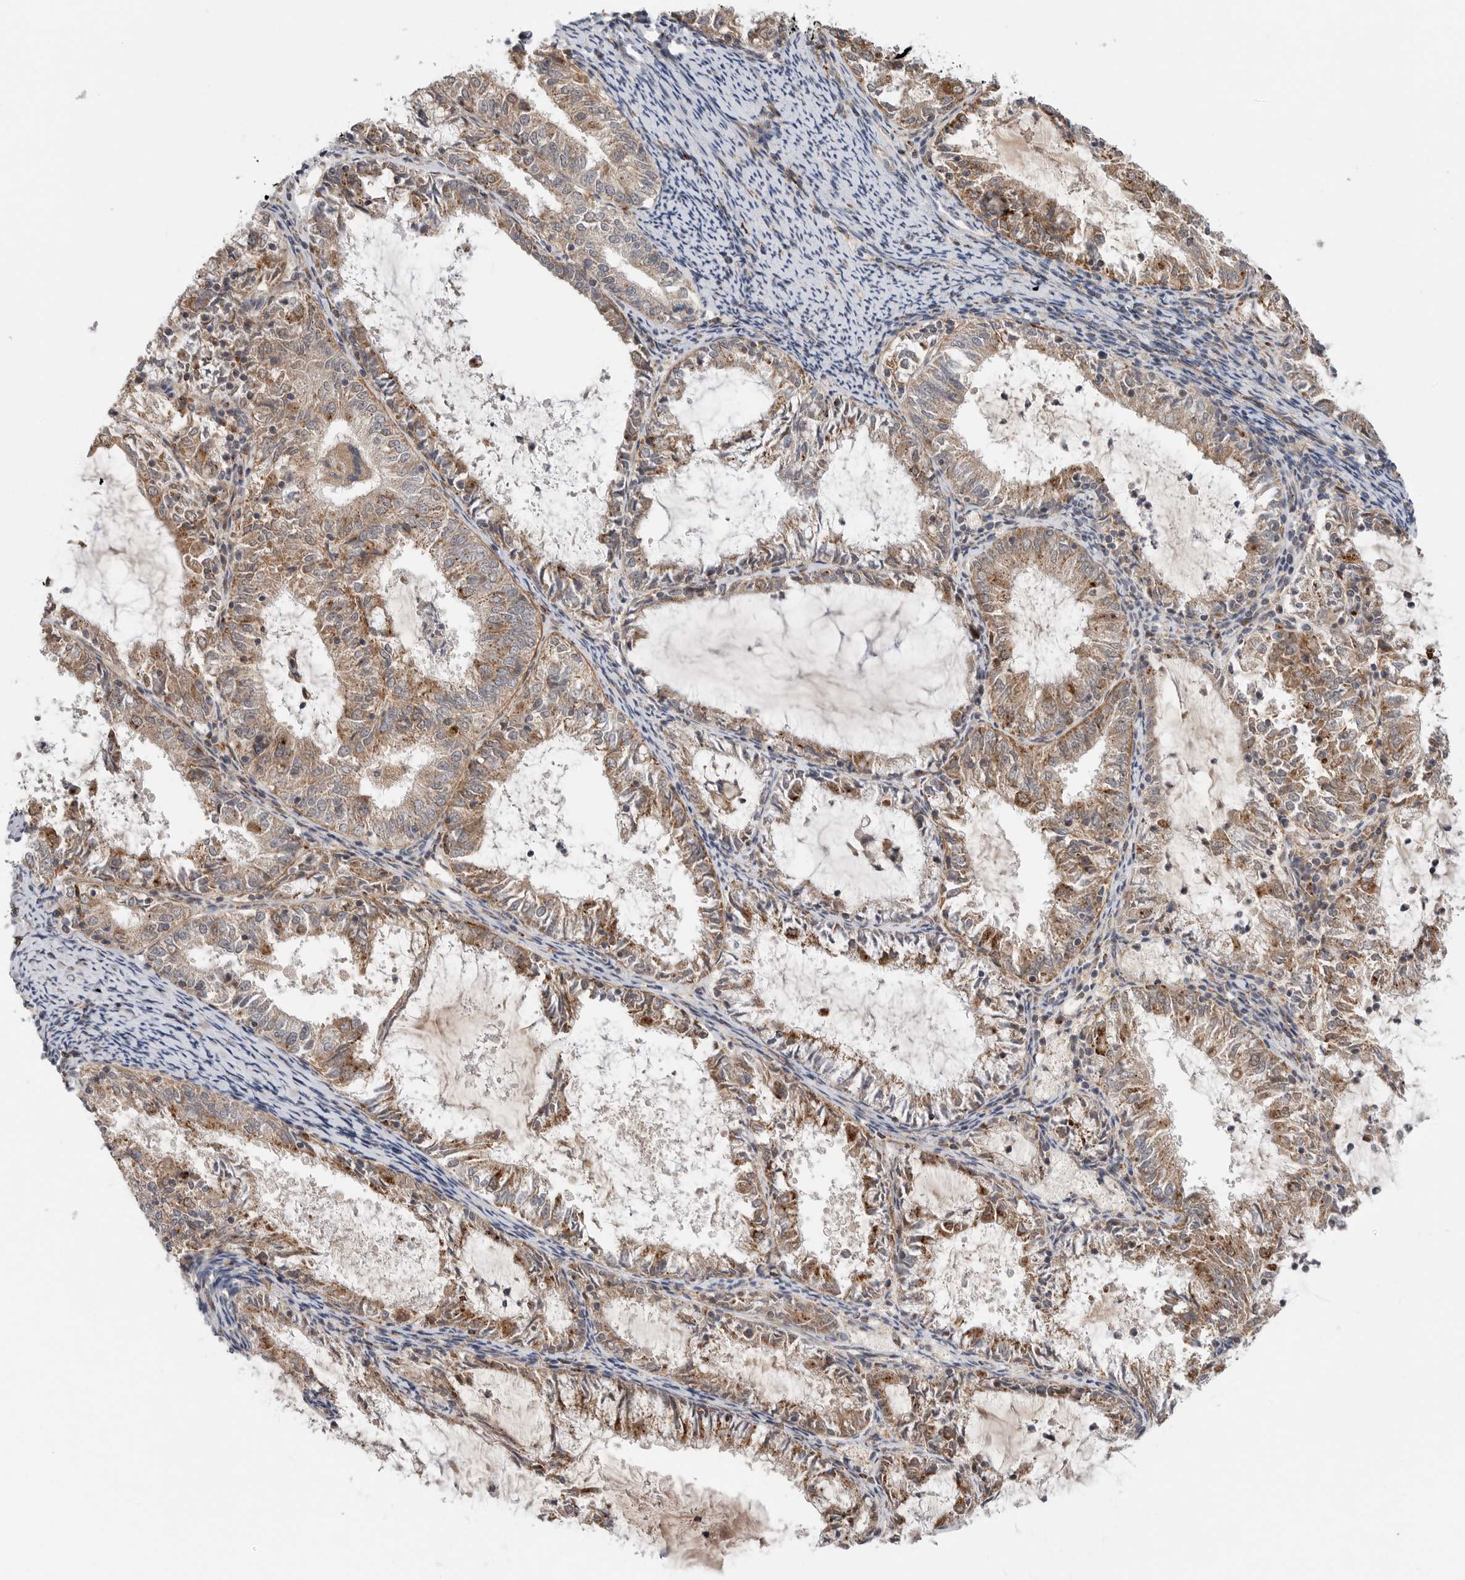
{"staining": {"intensity": "moderate", "quantity": ">75%", "location": "cytoplasmic/membranous"}, "tissue": "endometrial cancer", "cell_type": "Tumor cells", "image_type": "cancer", "snomed": [{"axis": "morphology", "description": "Adenocarcinoma, NOS"}, {"axis": "topography", "description": "Endometrium"}], "caption": "This micrograph shows endometrial cancer (adenocarcinoma) stained with IHC to label a protein in brown. The cytoplasmic/membranous of tumor cells show moderate positivity for the protein. Nuclei are counter-stained blue.", "gene": "GALNS", "patient": {"sex": "female", "age": 57}}